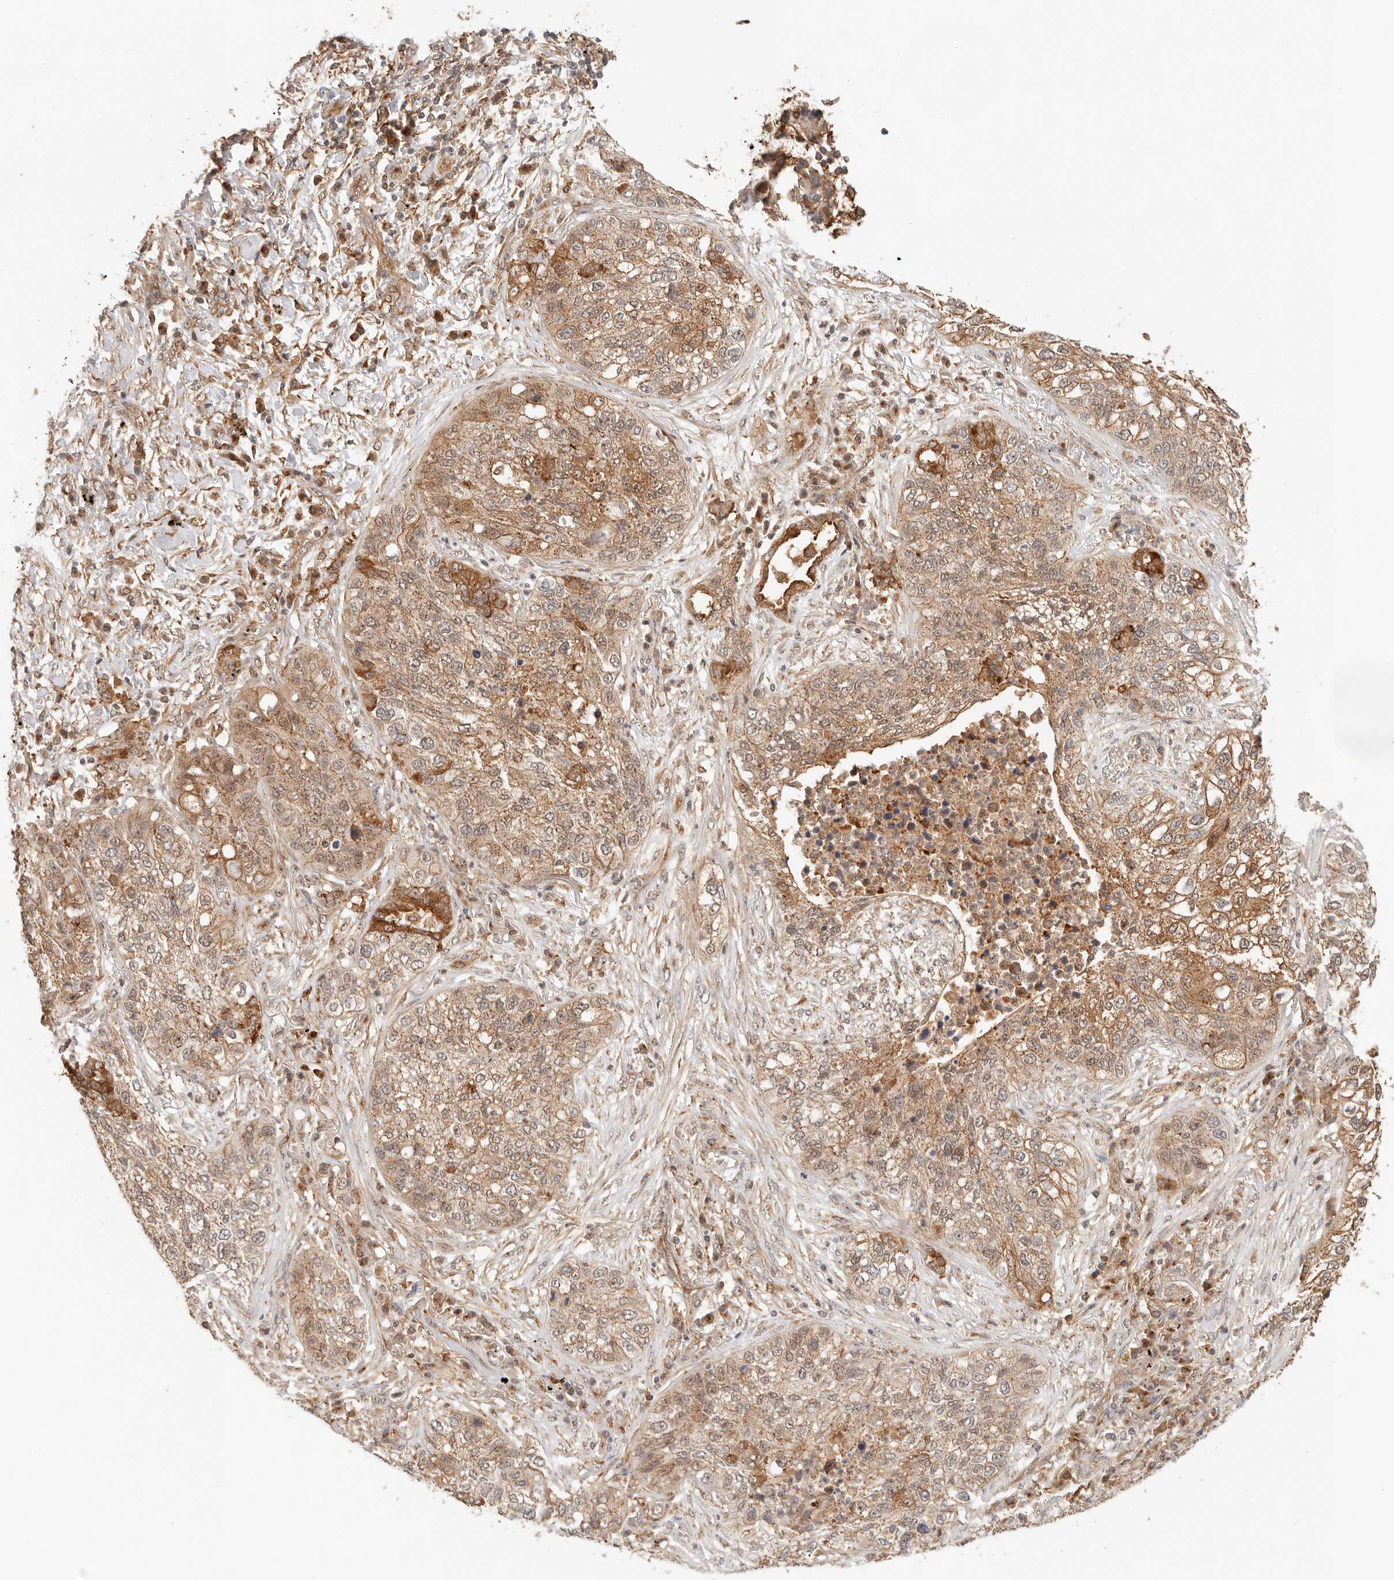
{"staining": {"intensity": "moderate", "quantity": ">75%", "location": "cytoplasmic/membranous"}, "tissue": "lung cancer", "cell_type": "Tumor cells", "image_type": "cancer", "snomed": [{"axis": "morphology", "description": "Squamous cell carcinoma, NOS"}, {"axis": "topography", "description": "Lung"}], "caption": "This image reveals lung squamous cell carcinoma stained with IHC to label a protein in brown. The cytoplasmic/membranous of tumor cells show moderate positivity for the protein. Nuclei are counter-stained blue.", "gene": "HEXD", "patient": {"sex": "female", "age": 63}}